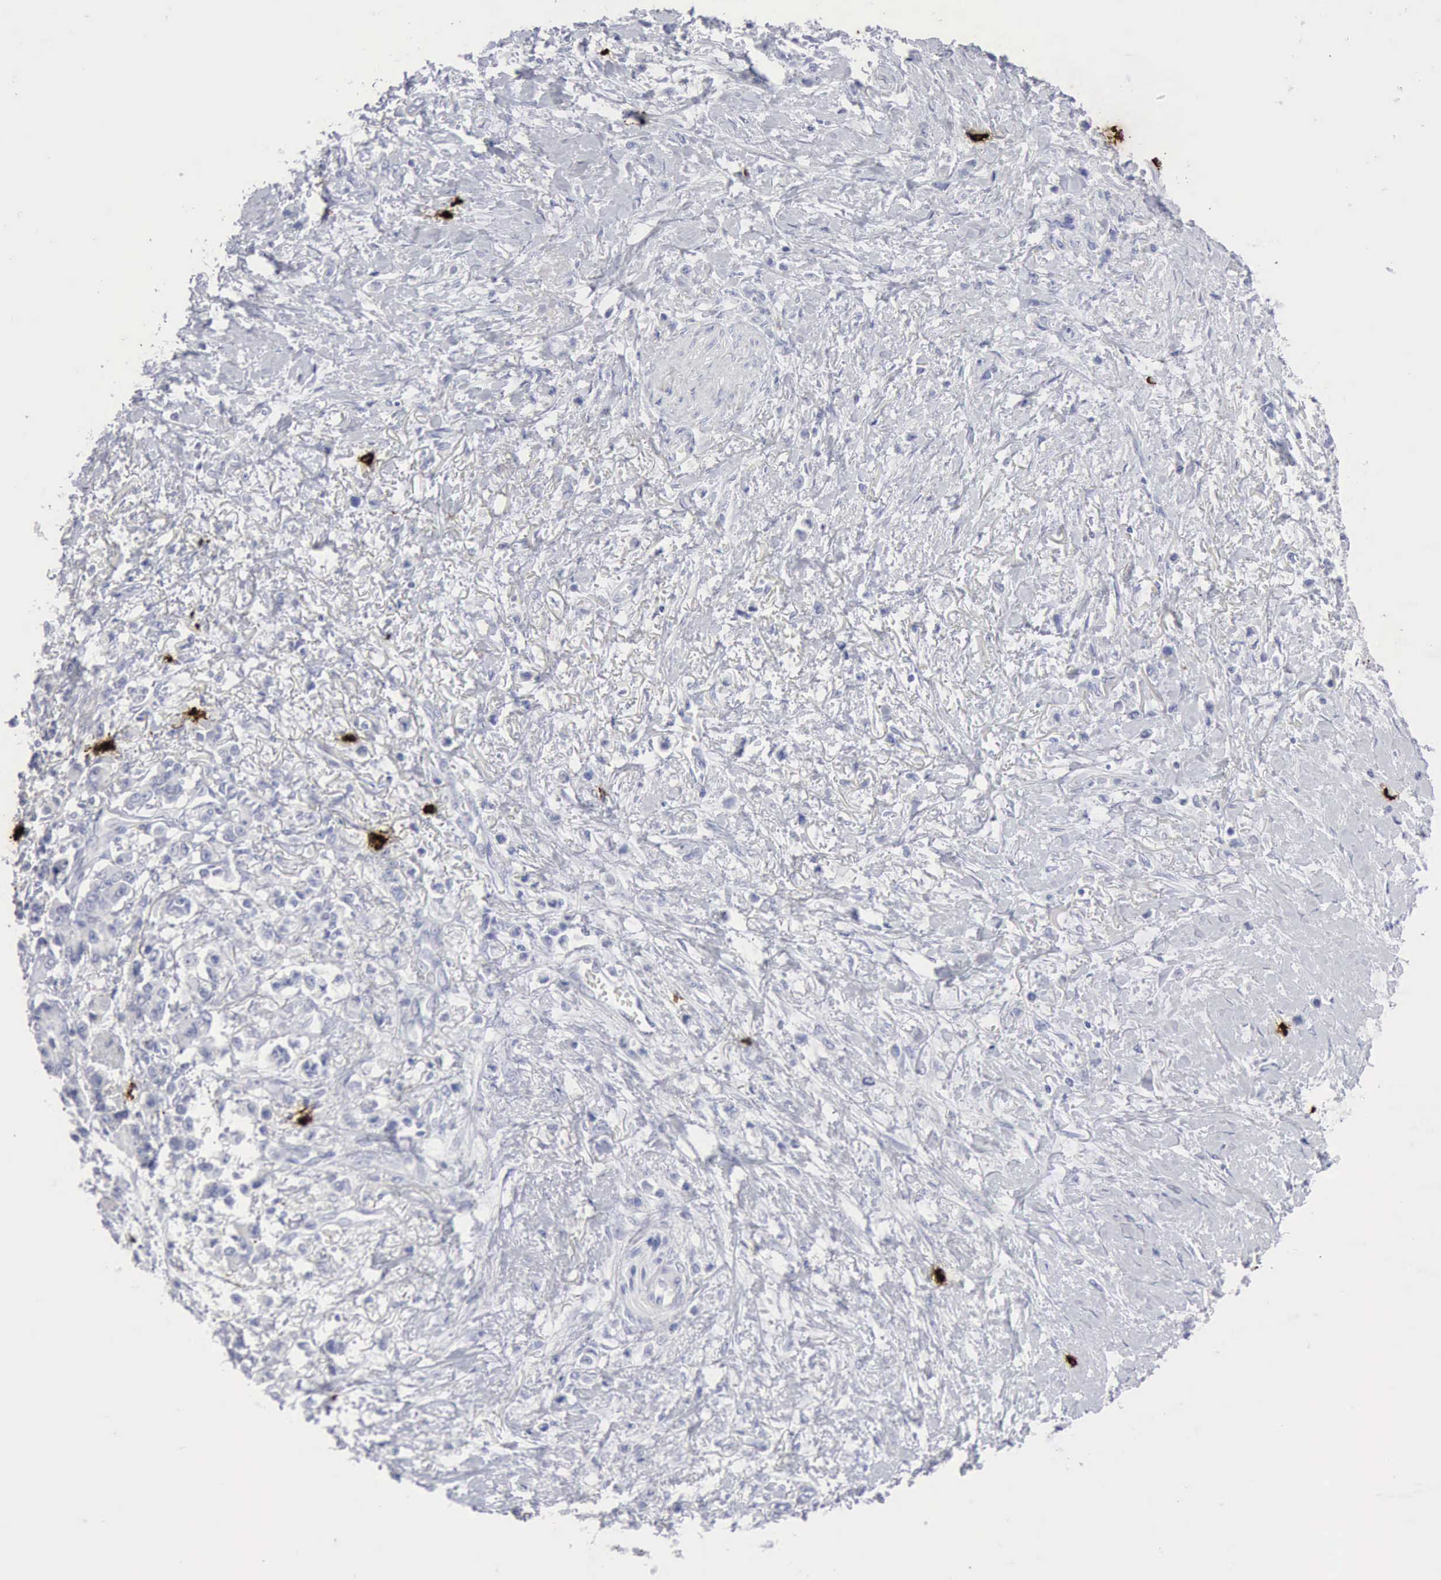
{"staining": {"intensity": "negative", "quantity": "none", "location": "none"}, "tissue": "stomach cancer", "cell_type": "Tumor cells", "image_type": "cancer", "snomed": [{"axis": "morphology", "description": "Adenocarcinoma, NOS"}, {"axis": "topography", "description": "Stomach"}], "caption": "Tumor cells are negative for protein expression in human stomach adenocarcinoma.", "gene": "CMA1", "patient": {"sex": "male", "age": 78}}